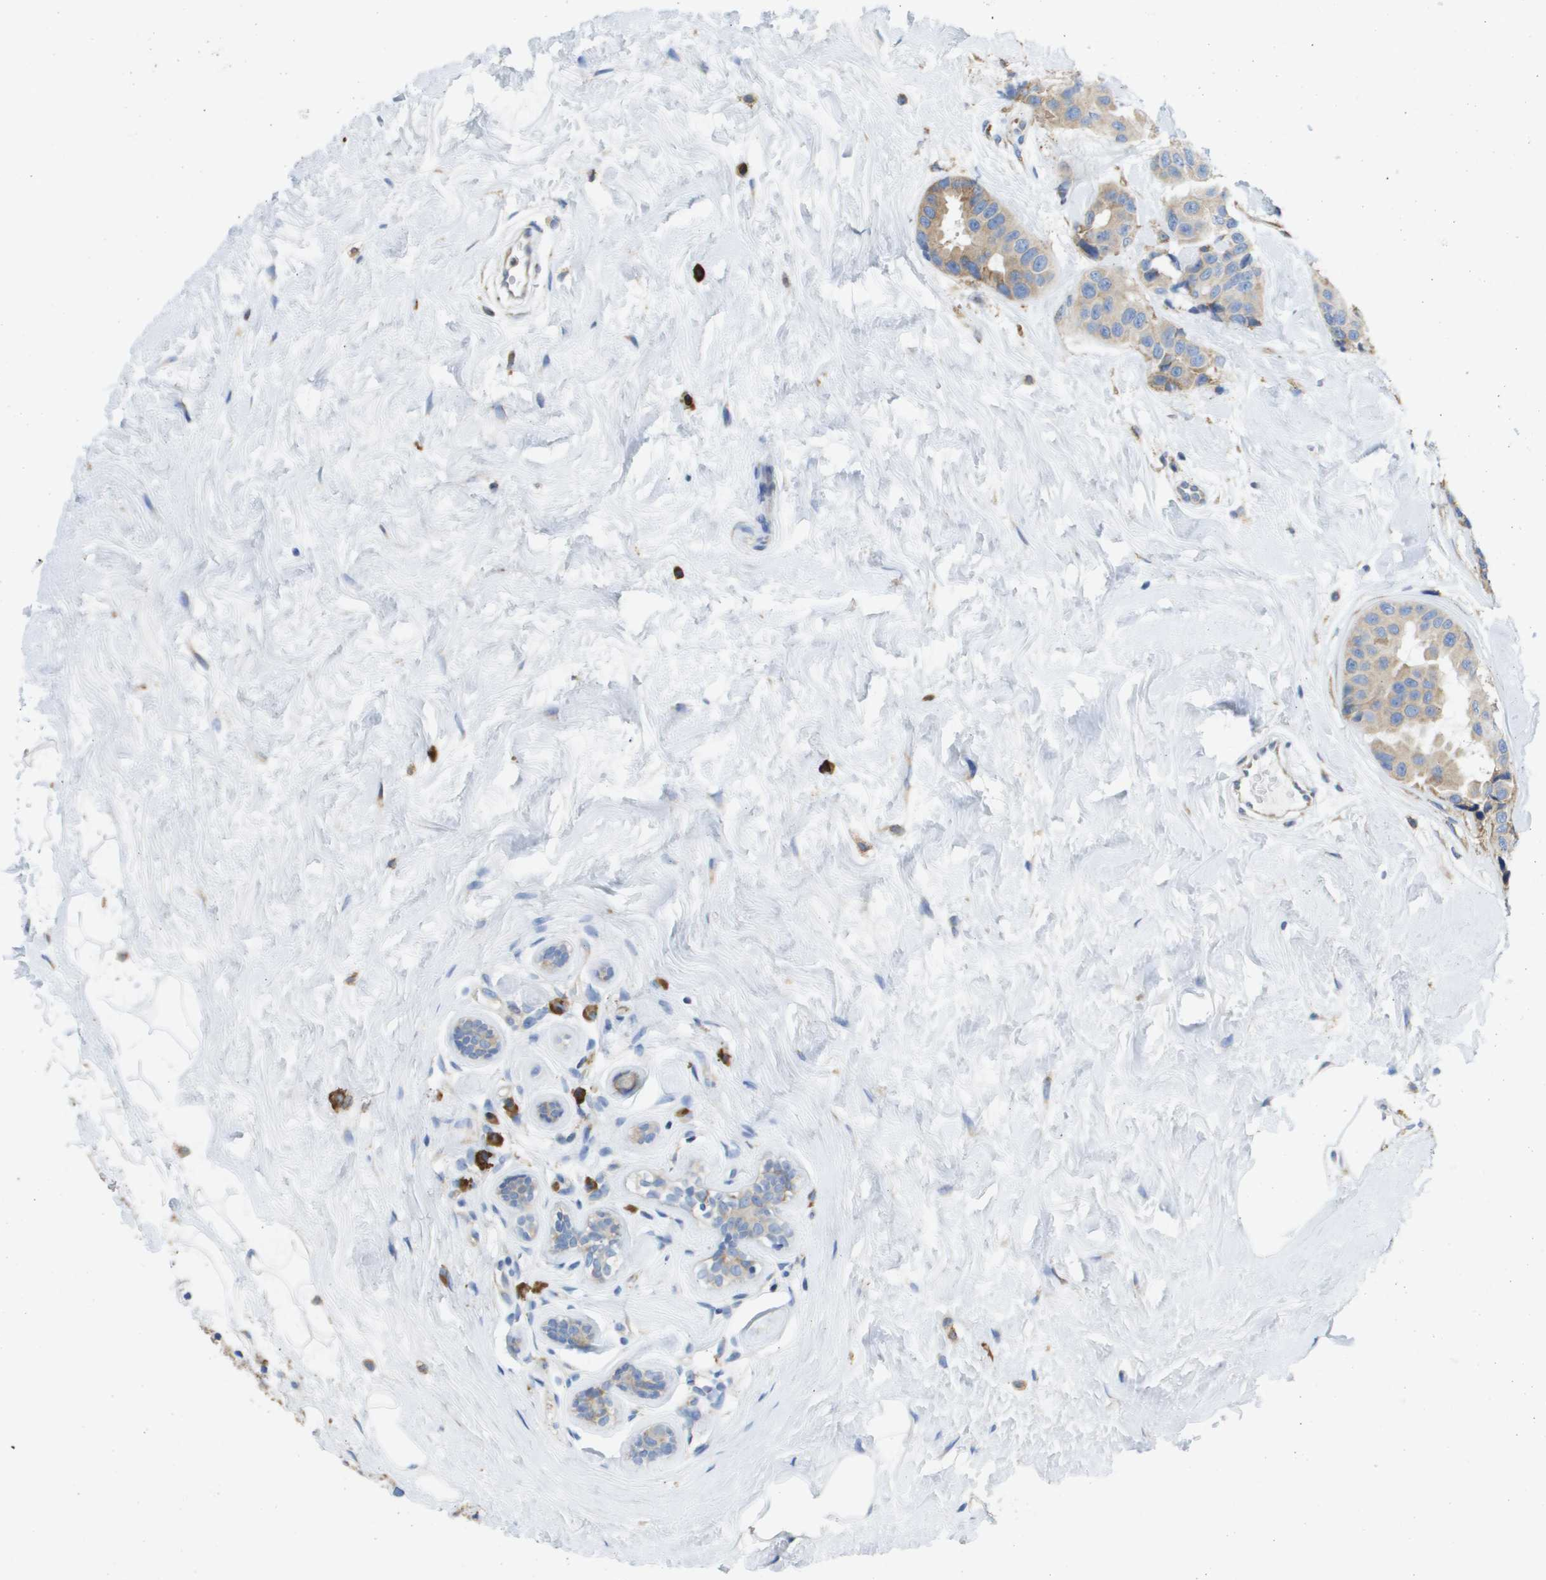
{"staining": {"intensity": "weak", "quantity": ">75%", "location": "cytoplasmic/membranous"}, "tissue": "breast cancer", "cell_type": "Tumor cells", "image_type": "cancer", "snomed": [{"axis": "morphology", "description": "Normal tissue, NOS"}, {"axis": "morphology", "description": "Duct carcinoma"}, {"axis": "topography", "description": "Breast"}], "caption": "Human breast cancer stained with a protein marker displays weak staining in tumor cells.", "gene": "SDR42E1", "patient": {"sex": "female", "age": 39}}